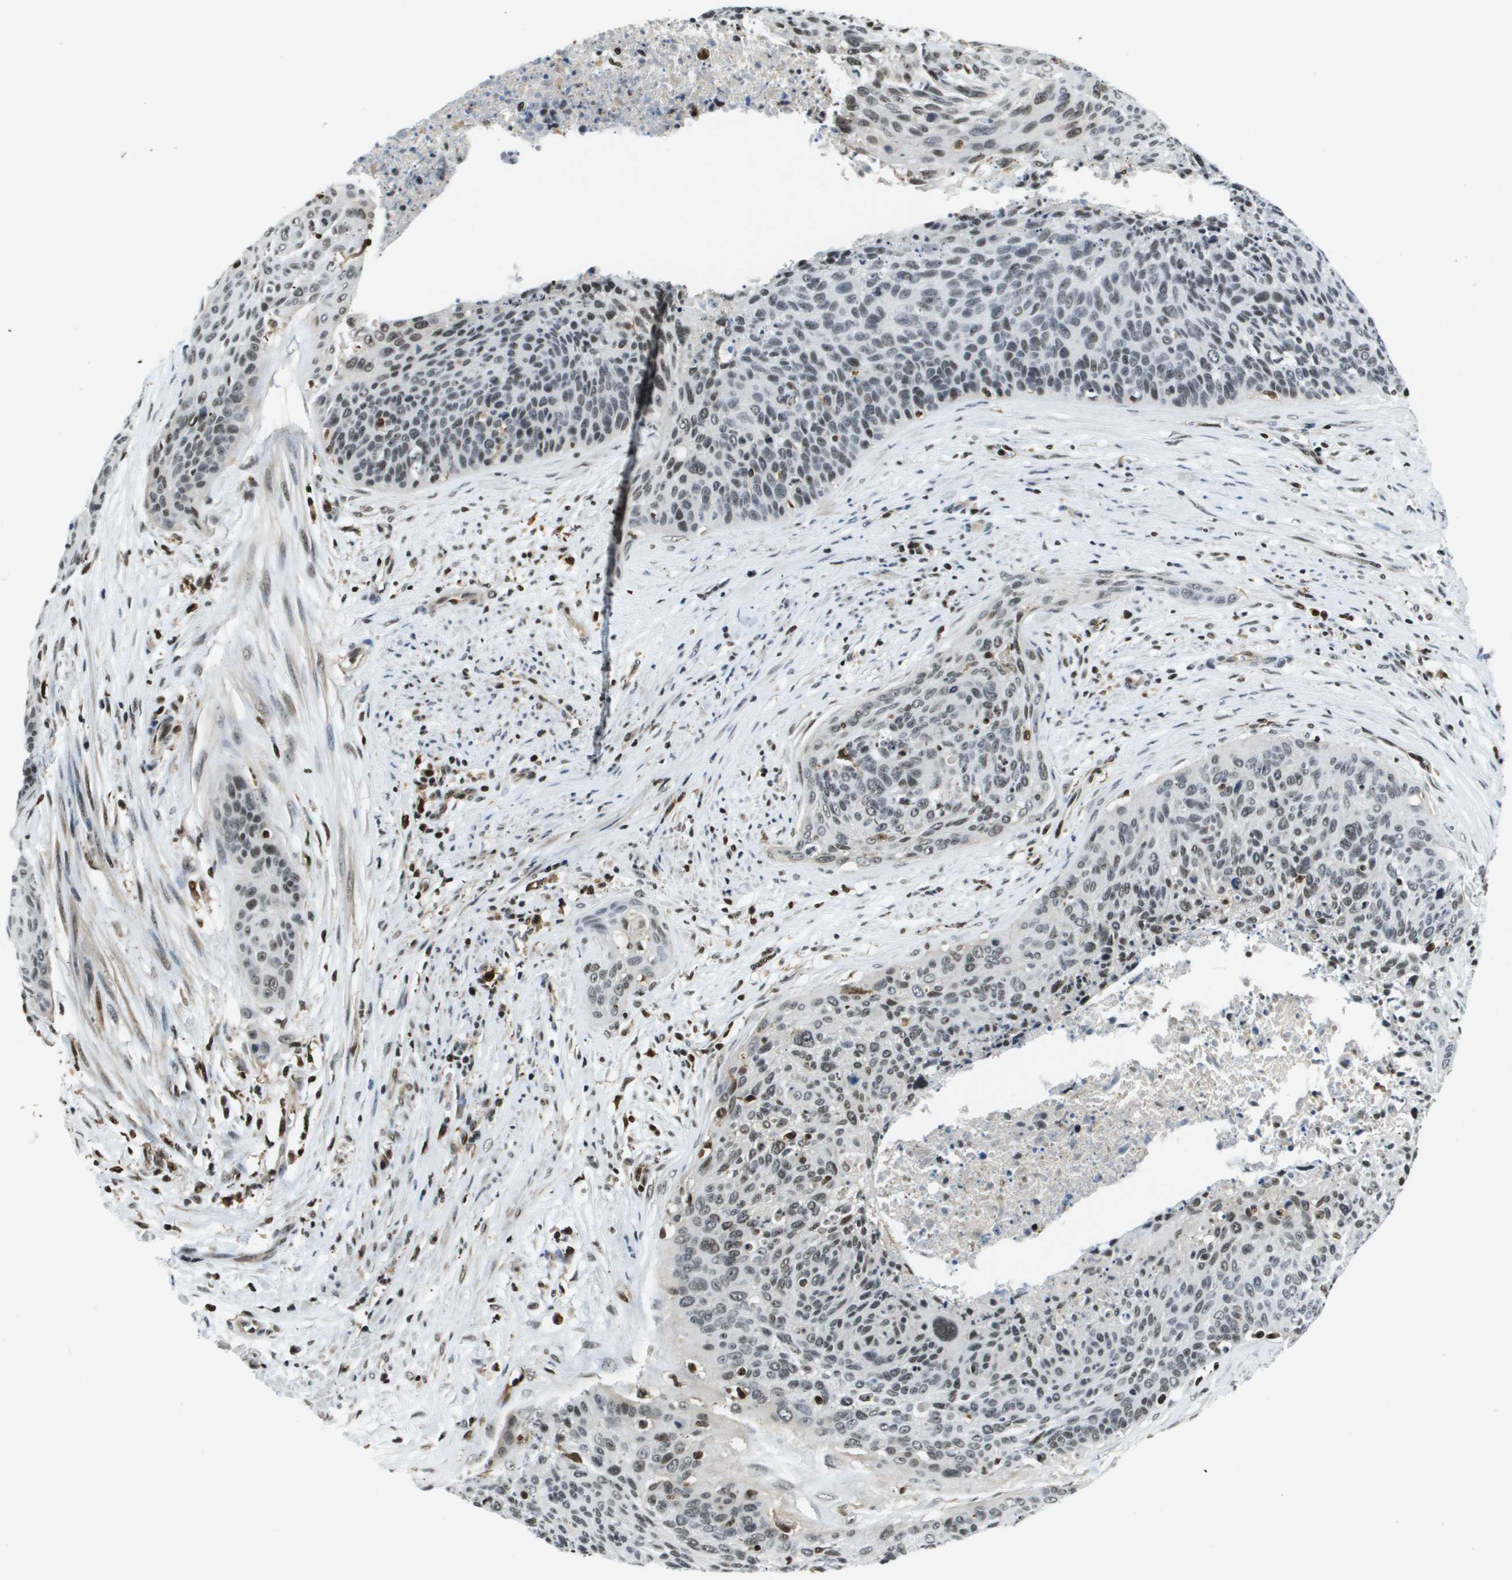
{"staining": {"intensity": "weak", "quantity": "<25%", "location": "nuclear"}, "tissue": "cervical cancer", "cell_type": "Tumor cells", "image_type": "cancer", "snomed": [{"axis": "morphology", "description": "Squamous cell carcinoma, NOS"}, {"axis": "topography", "description": "Cervix"}], "caption": "The image displays no significant staining in tumor cells of squamous cell carcinoma (cervical).", "gene": "EP400", "patient": {"sex": "female", "age": 55}}